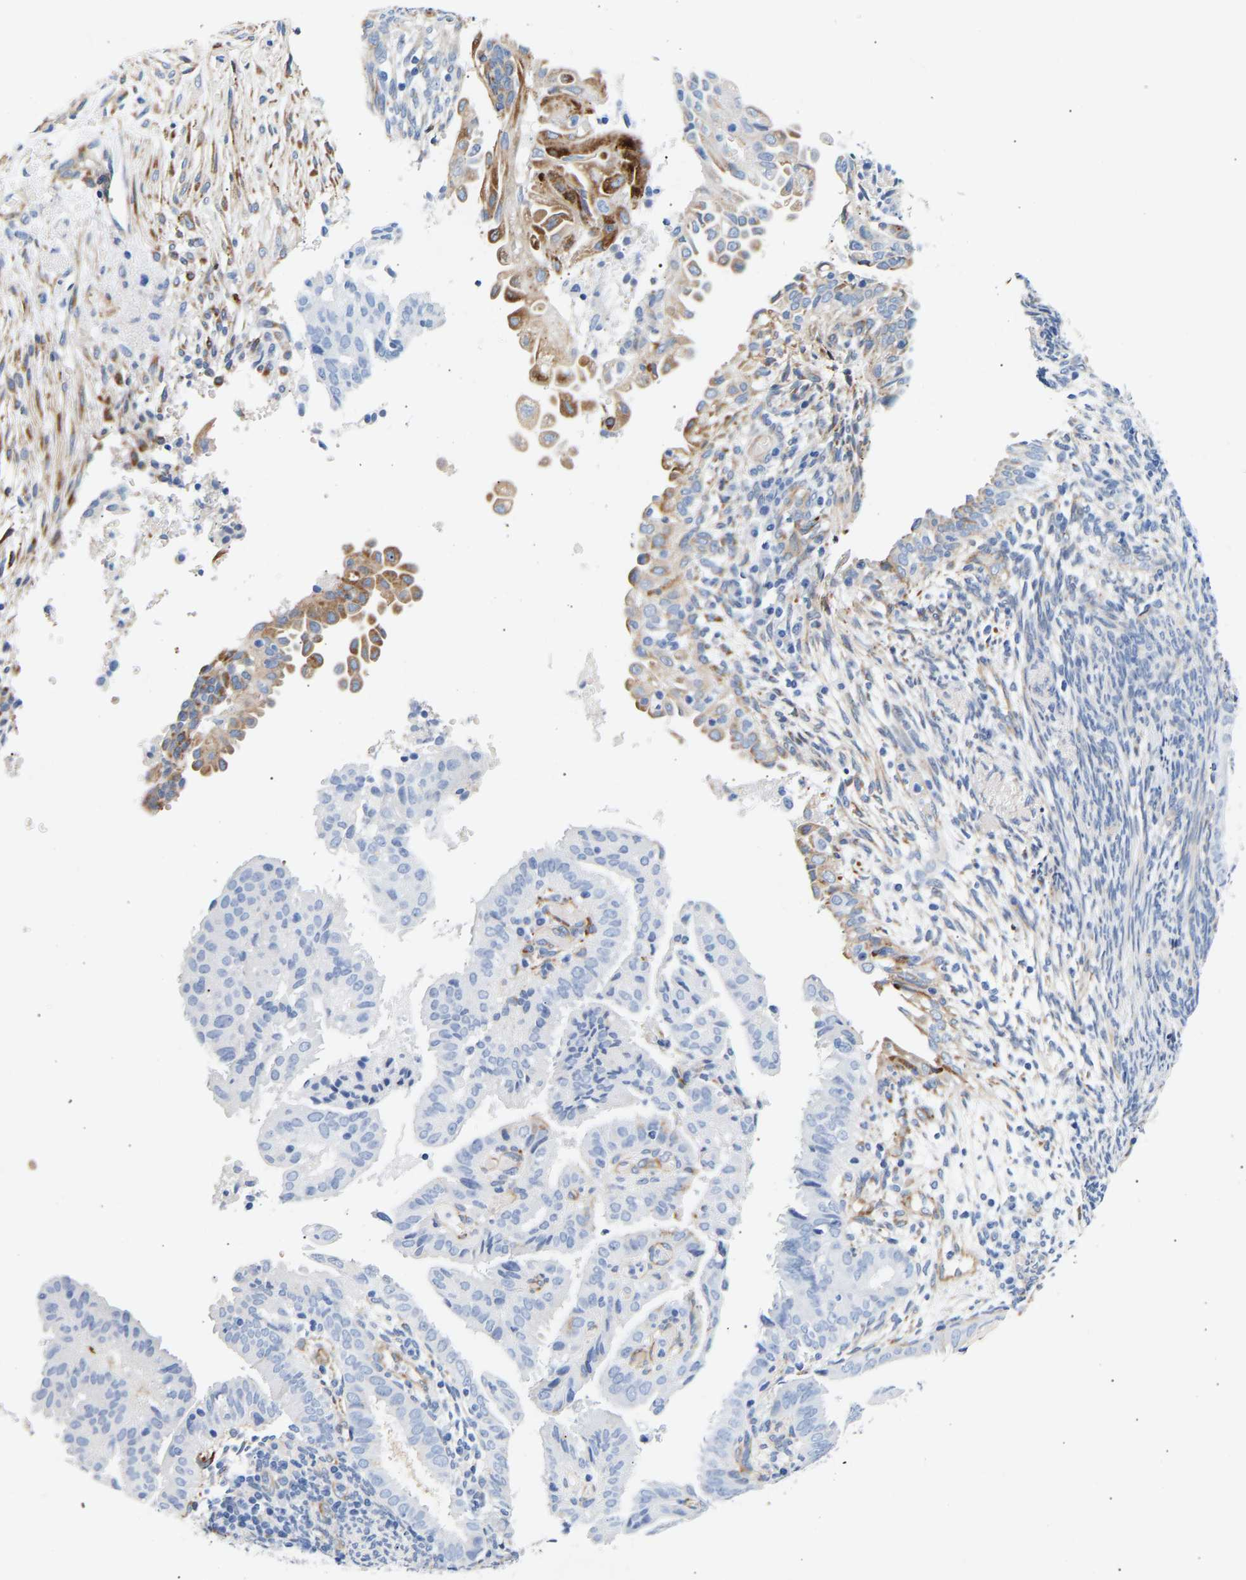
{"staining": {"intensity": "moderate", "quantity": "<25%", "location": "cytoplasmic/membranous"}, "tissue": "endometrial cancer", "cell_type": "Tumor cells", "image_type": "cancer", "snomed": [{"axis": "morphology", "description": "Adenocarcinoma, NOS"}, {"axis": "topography", "description": "Endometrium"}], "caption": "Immunohistochemistry (IHC) micrograph of neoplastic tissue: human endometrial adenocarcinoma stained using IHC exhibits low levels of moderate protein expression localized specifically in the cytoplasmic/membranous of tumor cells, appearing as a cytoplasmic/membranous brown color.", "gene": "IGFBP7", "patient": {"sex": "female", "age": 58}}